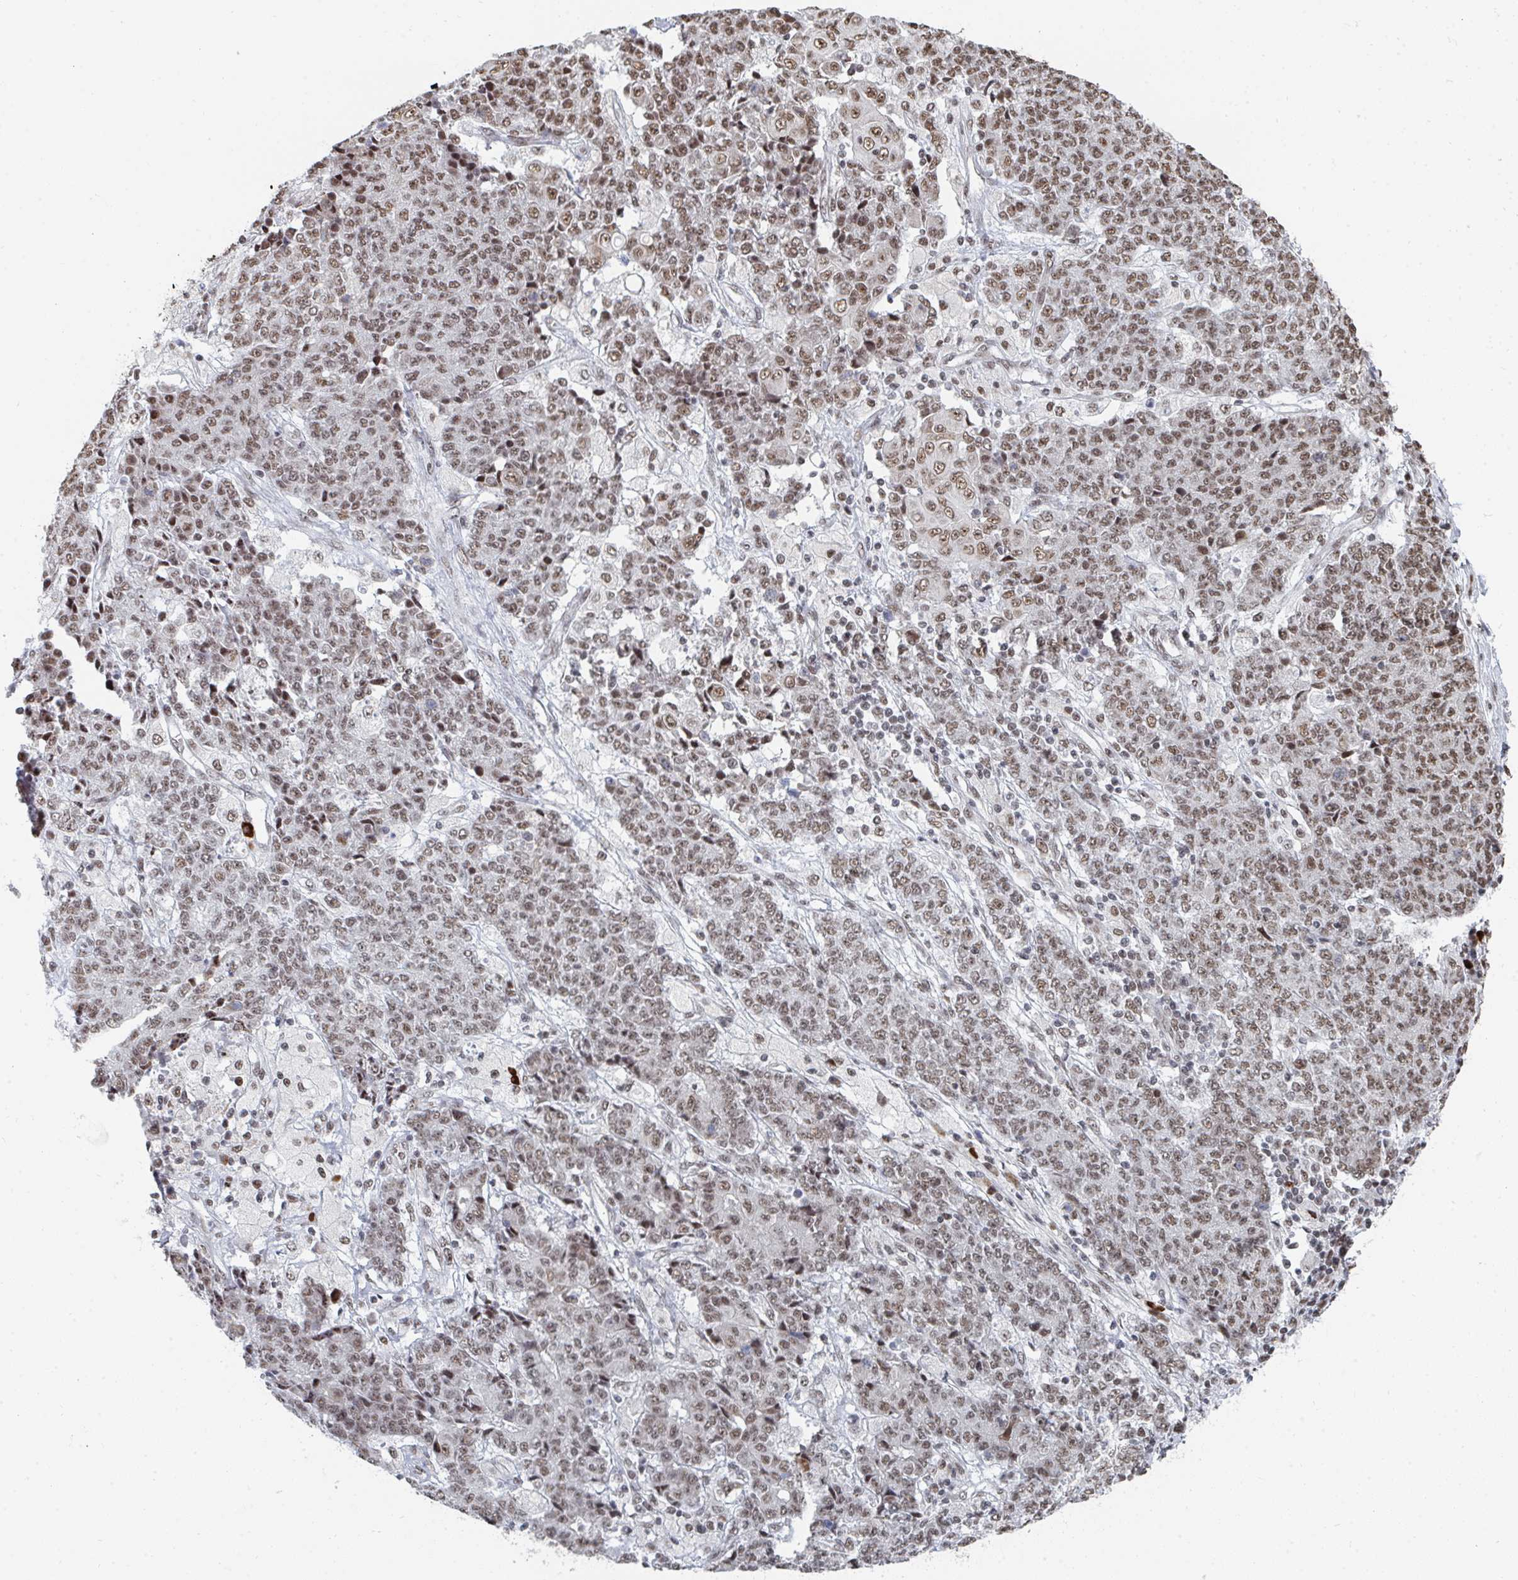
{"staining": {"intensity": "weak", "quantity": ">75%", "location": "nuclear"}, "tissue": "ovarian cancer", "cell_type": "Tumor cells", "image_type": "cancer", "snomed": [{"axis": "morphology", "description": "Carcinoma, endometroid"}, {"axis": "topography", "description": "Ovary"}], "caption": "High-power microscopy captured an immunohistochemistry (IHC) photomicrograph of ovarian cancer, revealing weak nuclear expression in approximately >75% of tumor cells.", "gene": "MBNL1", "patient": {"sex": "female", "age": 42}}